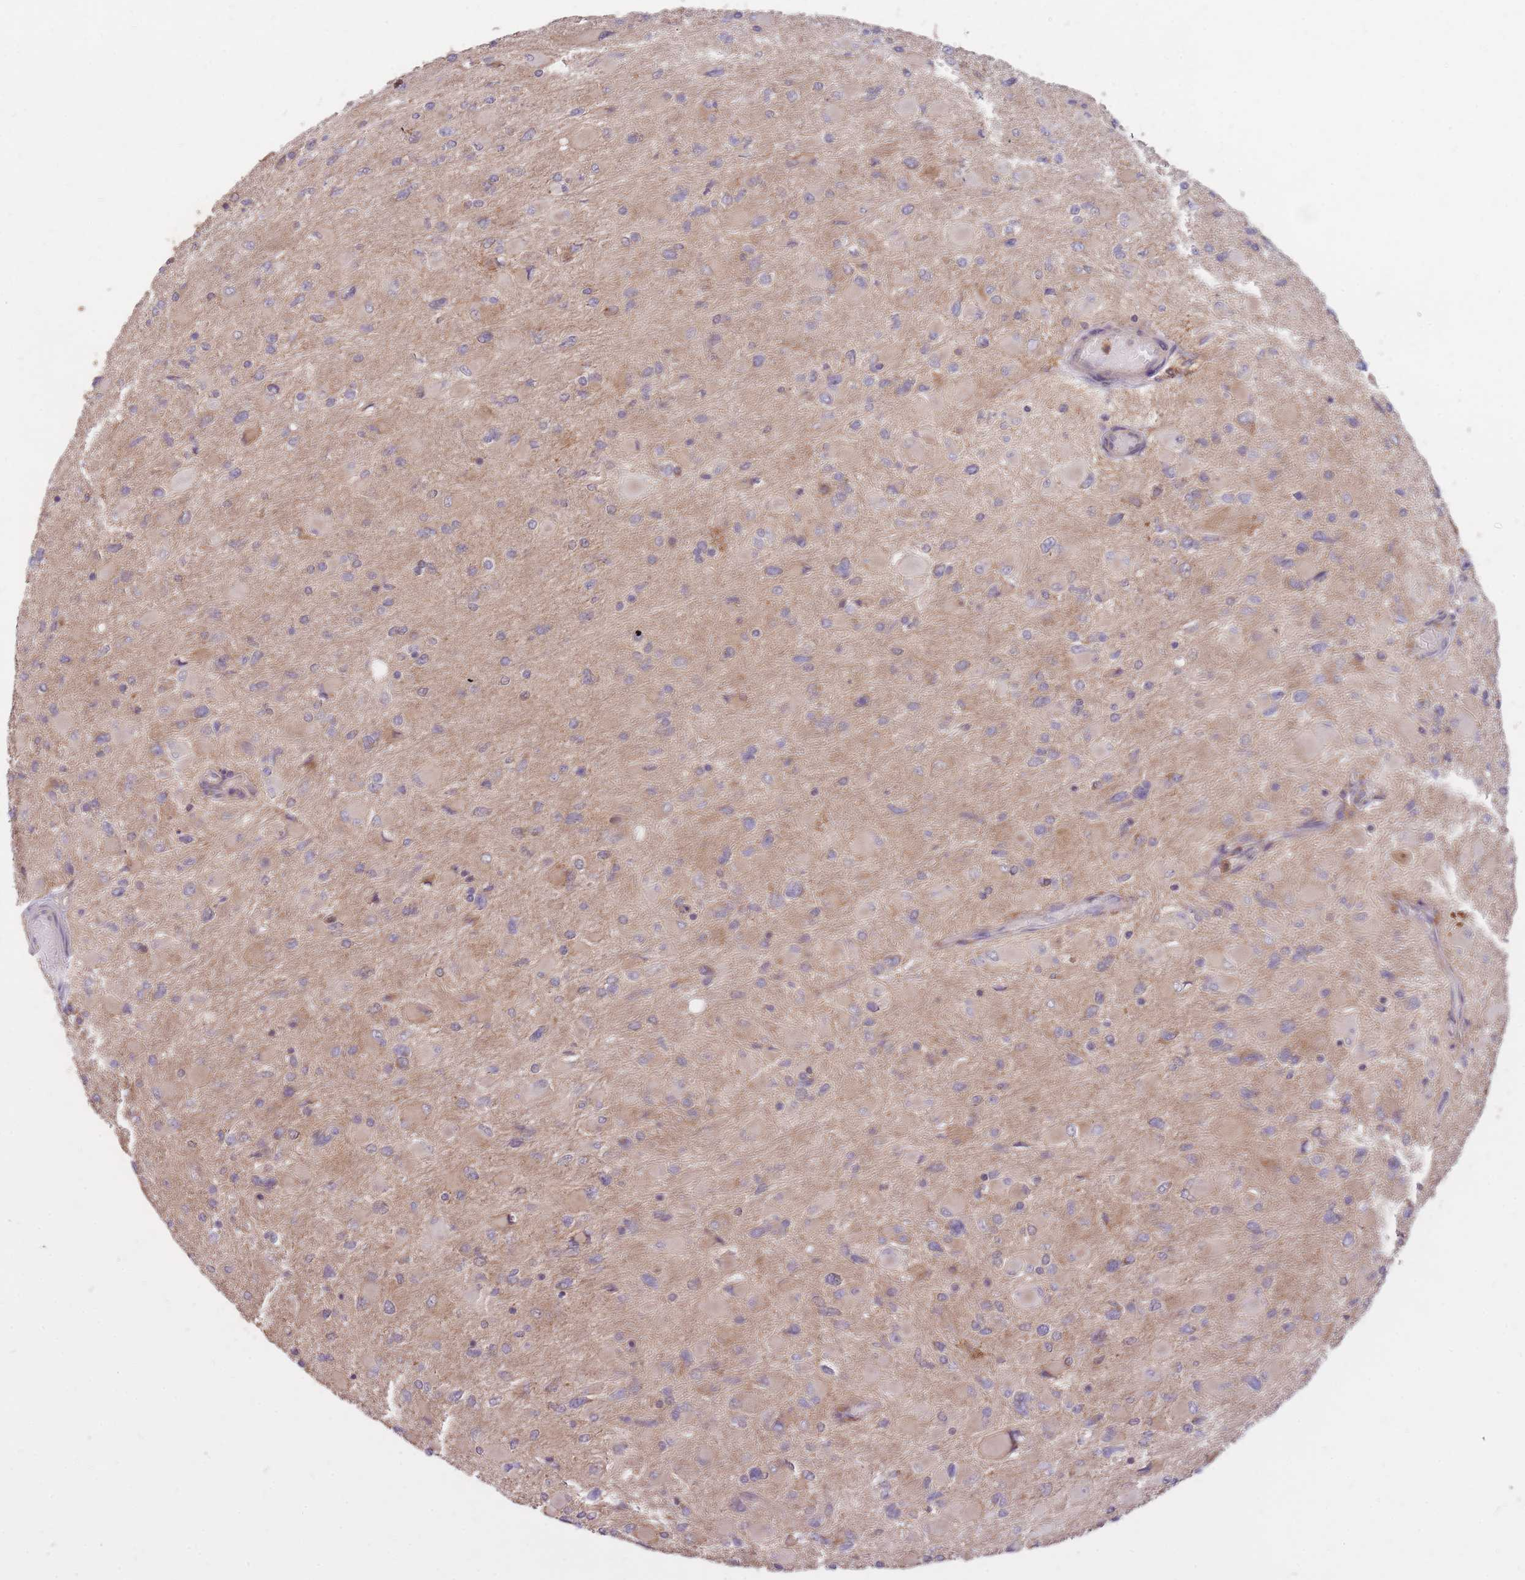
{"staining": {"intensity": "weak", "quantity": "<25%", "location": "cytoplasmic/membranous"}, "tissue": "glioma", "cell_type": "Tumor cells", "image_type": "cancer", "snomed": [{"axis": "morphology", "description": "Glioma, malignant, High grade"}, {"axis": "topography", "description": "Cerebral cortex"}], "caption": "This is an immunohistochemistry micrograph of human malignant glioma (high-grade). There is no positivity in tumor cells.", "gene": "IGF2BP2", "patient": {"sex": "female", "age": 36}}